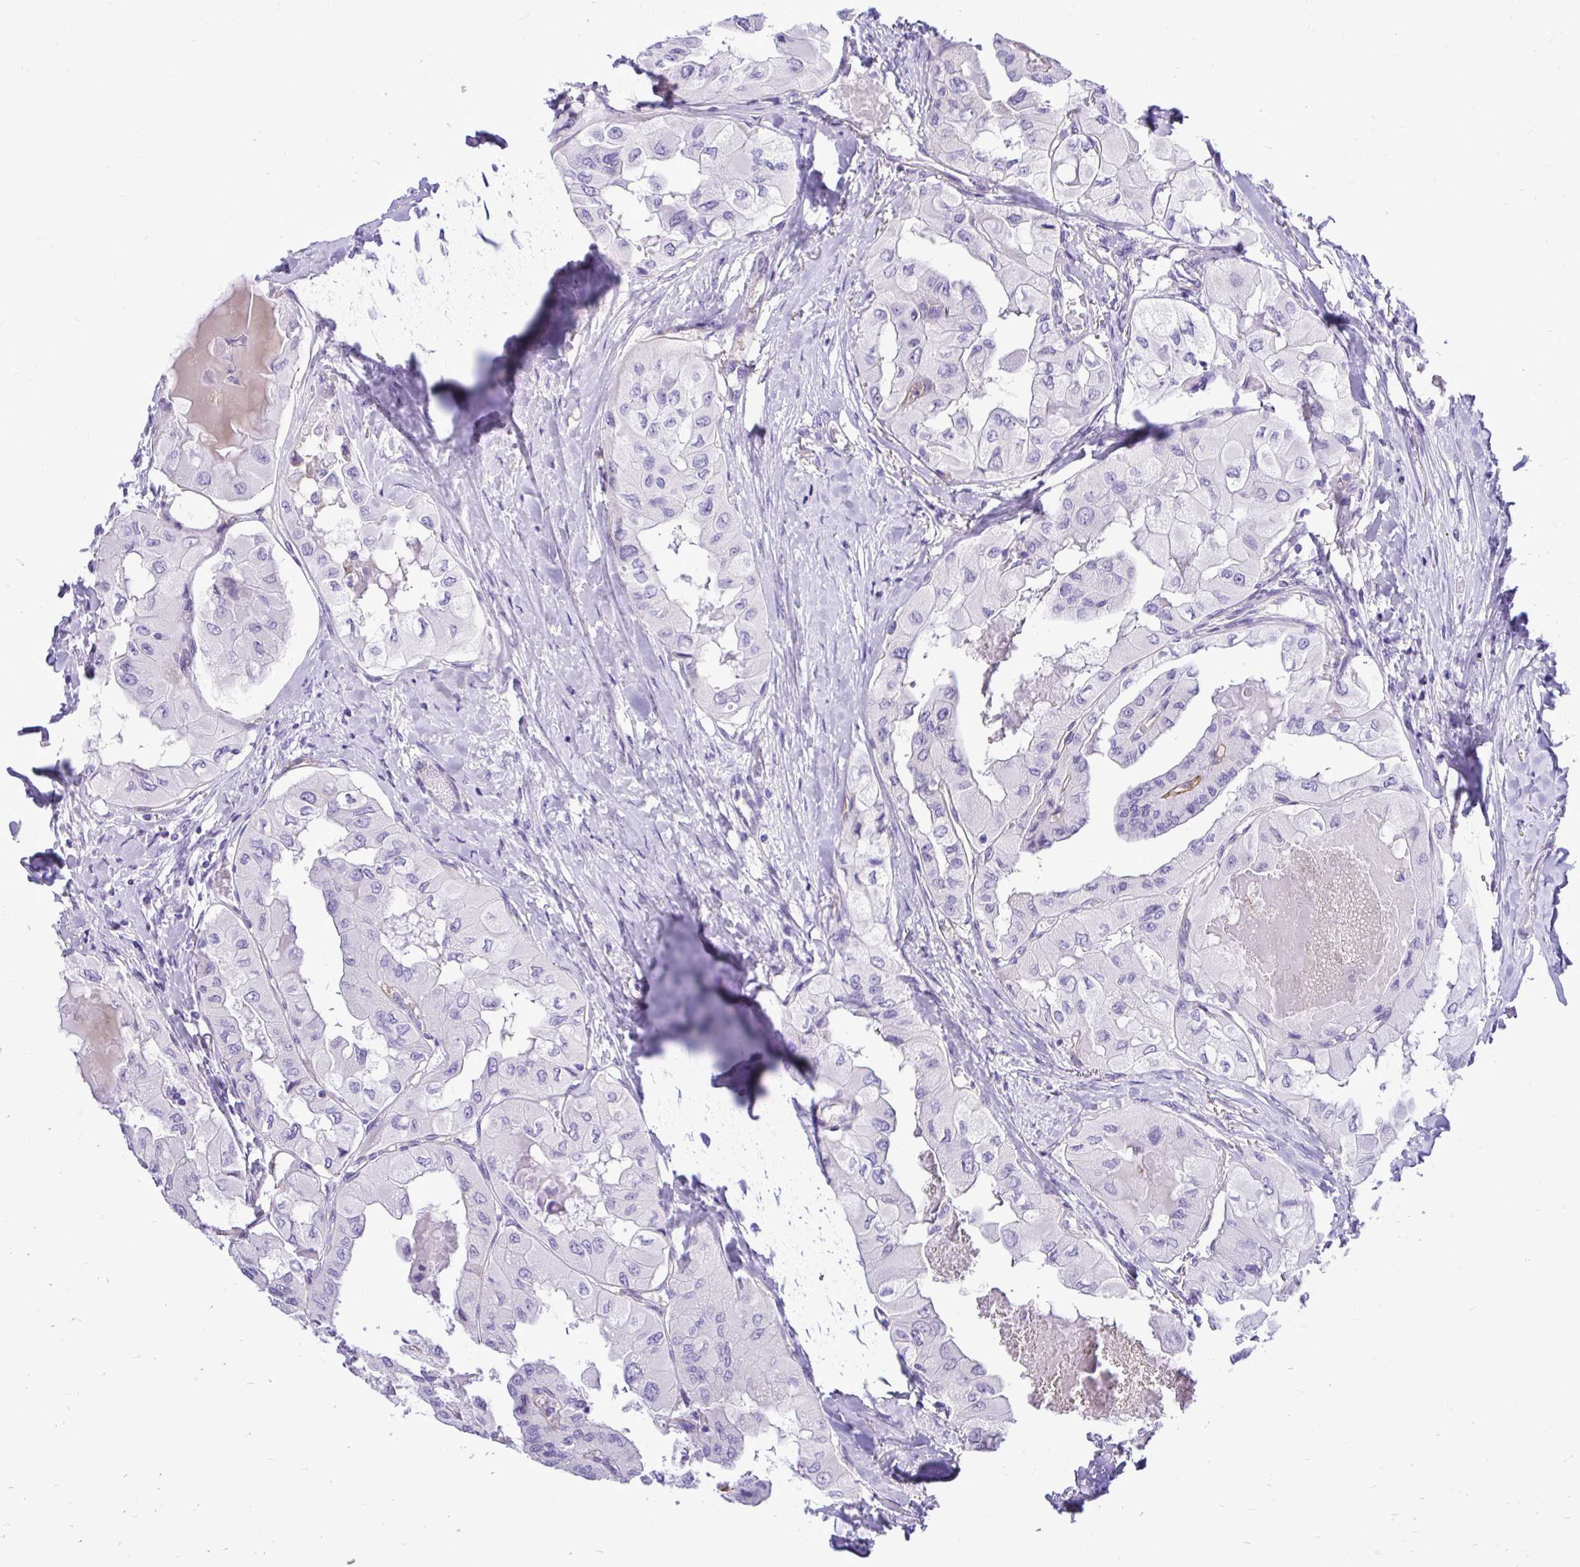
{"staining": {"intensity": "negative", "quantity": "none", "location": "none"}, "tissue": "thyroid cancer", "cell_type": "Tumor cells", "image_type": "cancer", "snomed": [{"axis": "morphology", "description": "Normal tissue, NOS"}, {"axis": "morphology", "description": "Papillary adenocarcinoma, NOS"}, {"axis": "topography", "description": "Thyroid gland"}], "caption": "Immunohistochemical staining of thyroid cancer demonstrates no significant expression in tumor cells.", "gene": "ABCG2", "patient": {"sex": "female", "age": 59}}